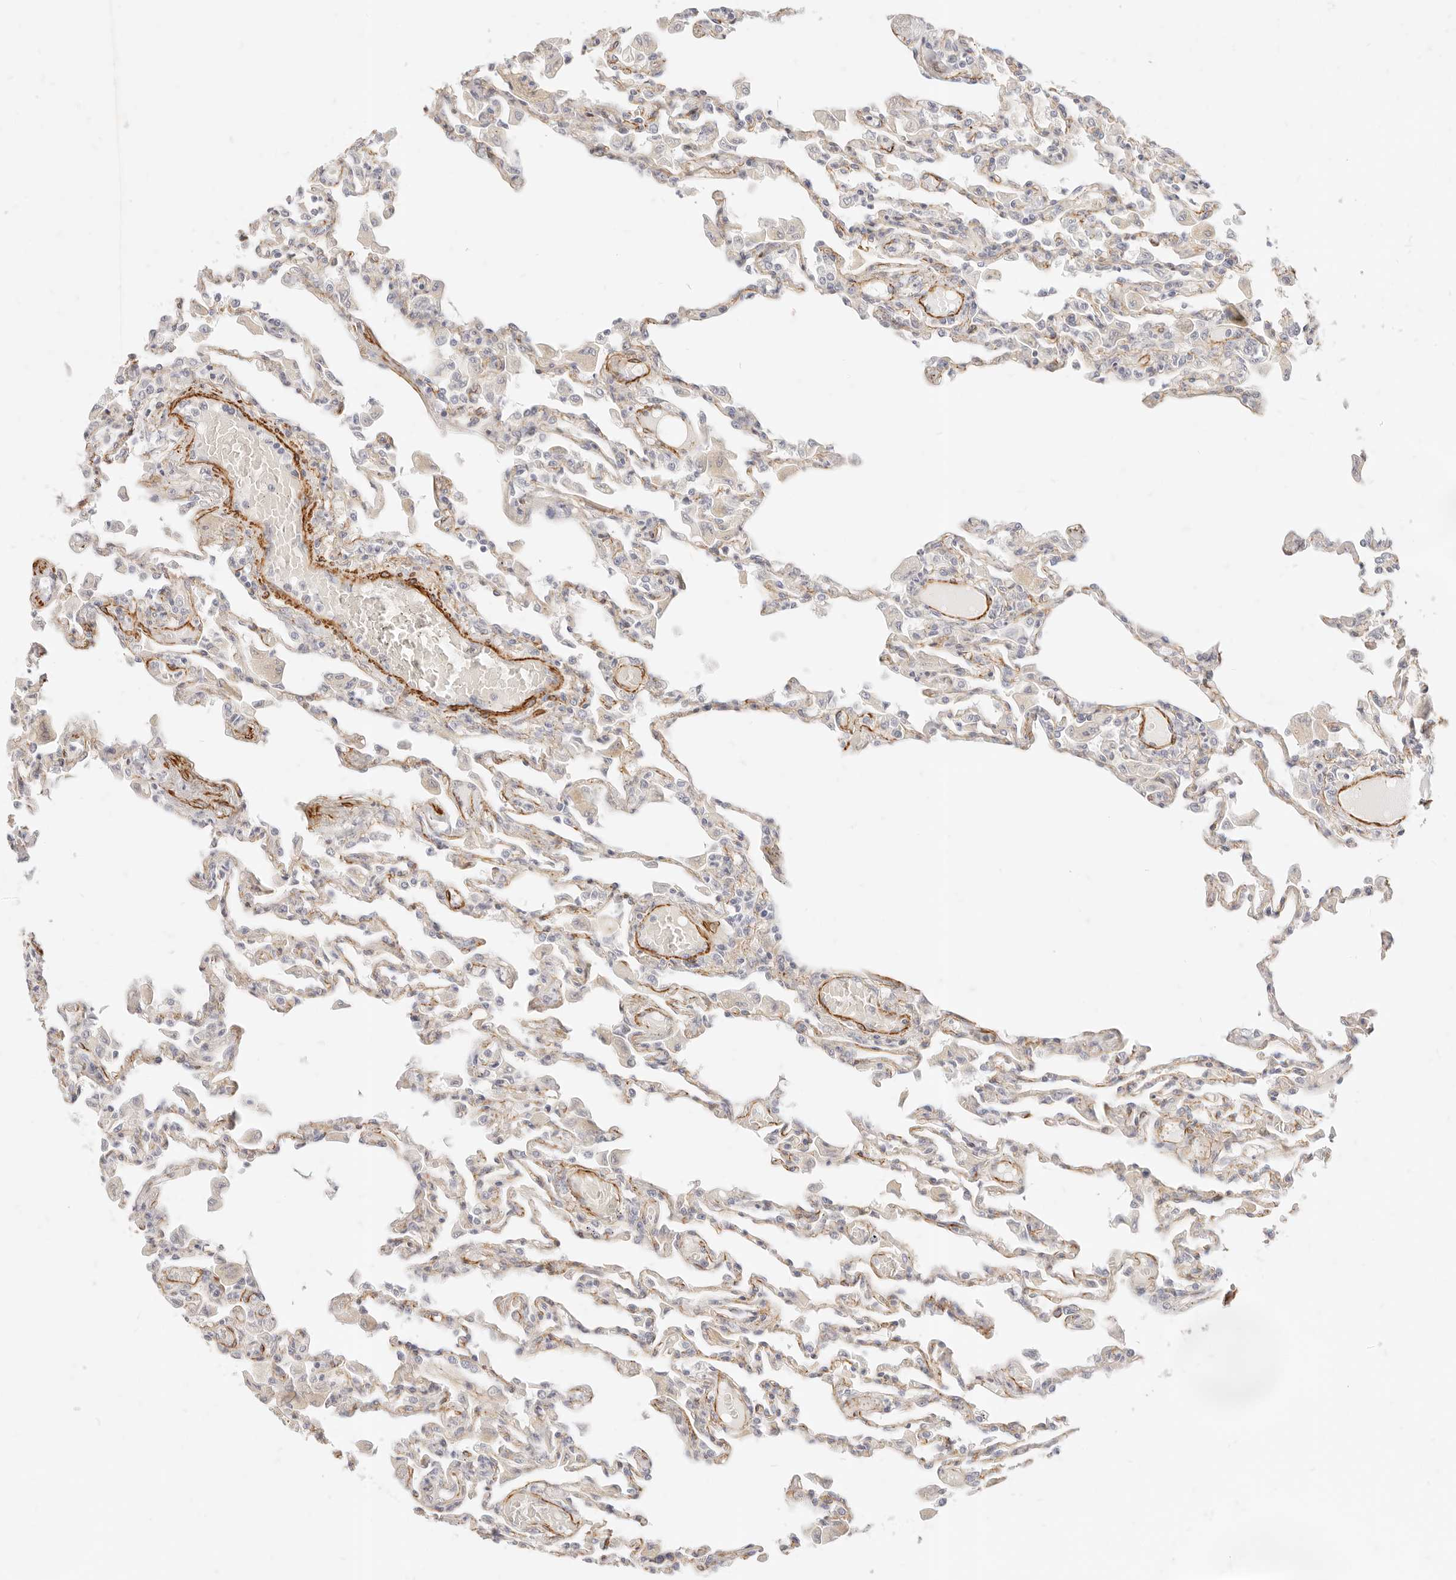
{"staining": {"intensity": "weak", "quantity": "<25%", "location": "cytoplasmic/membranous"}, "tissue": "lung", "cell_type": "Alveolar cells", "image_type": "normal", "snomed": [{"axis": "morphology", "description": "Normal tissue, NOS"}, {"axis": "topography", "description": "Bronchus"}, {"axis": "topography", "description": "Lung"}], "caption": "This is an immunohistochemistry (IHC) image of benign lung. There is no staining in alveolar cells.", "gene": "TMTC2", "patient": {"sex": "female", "age": 49}}